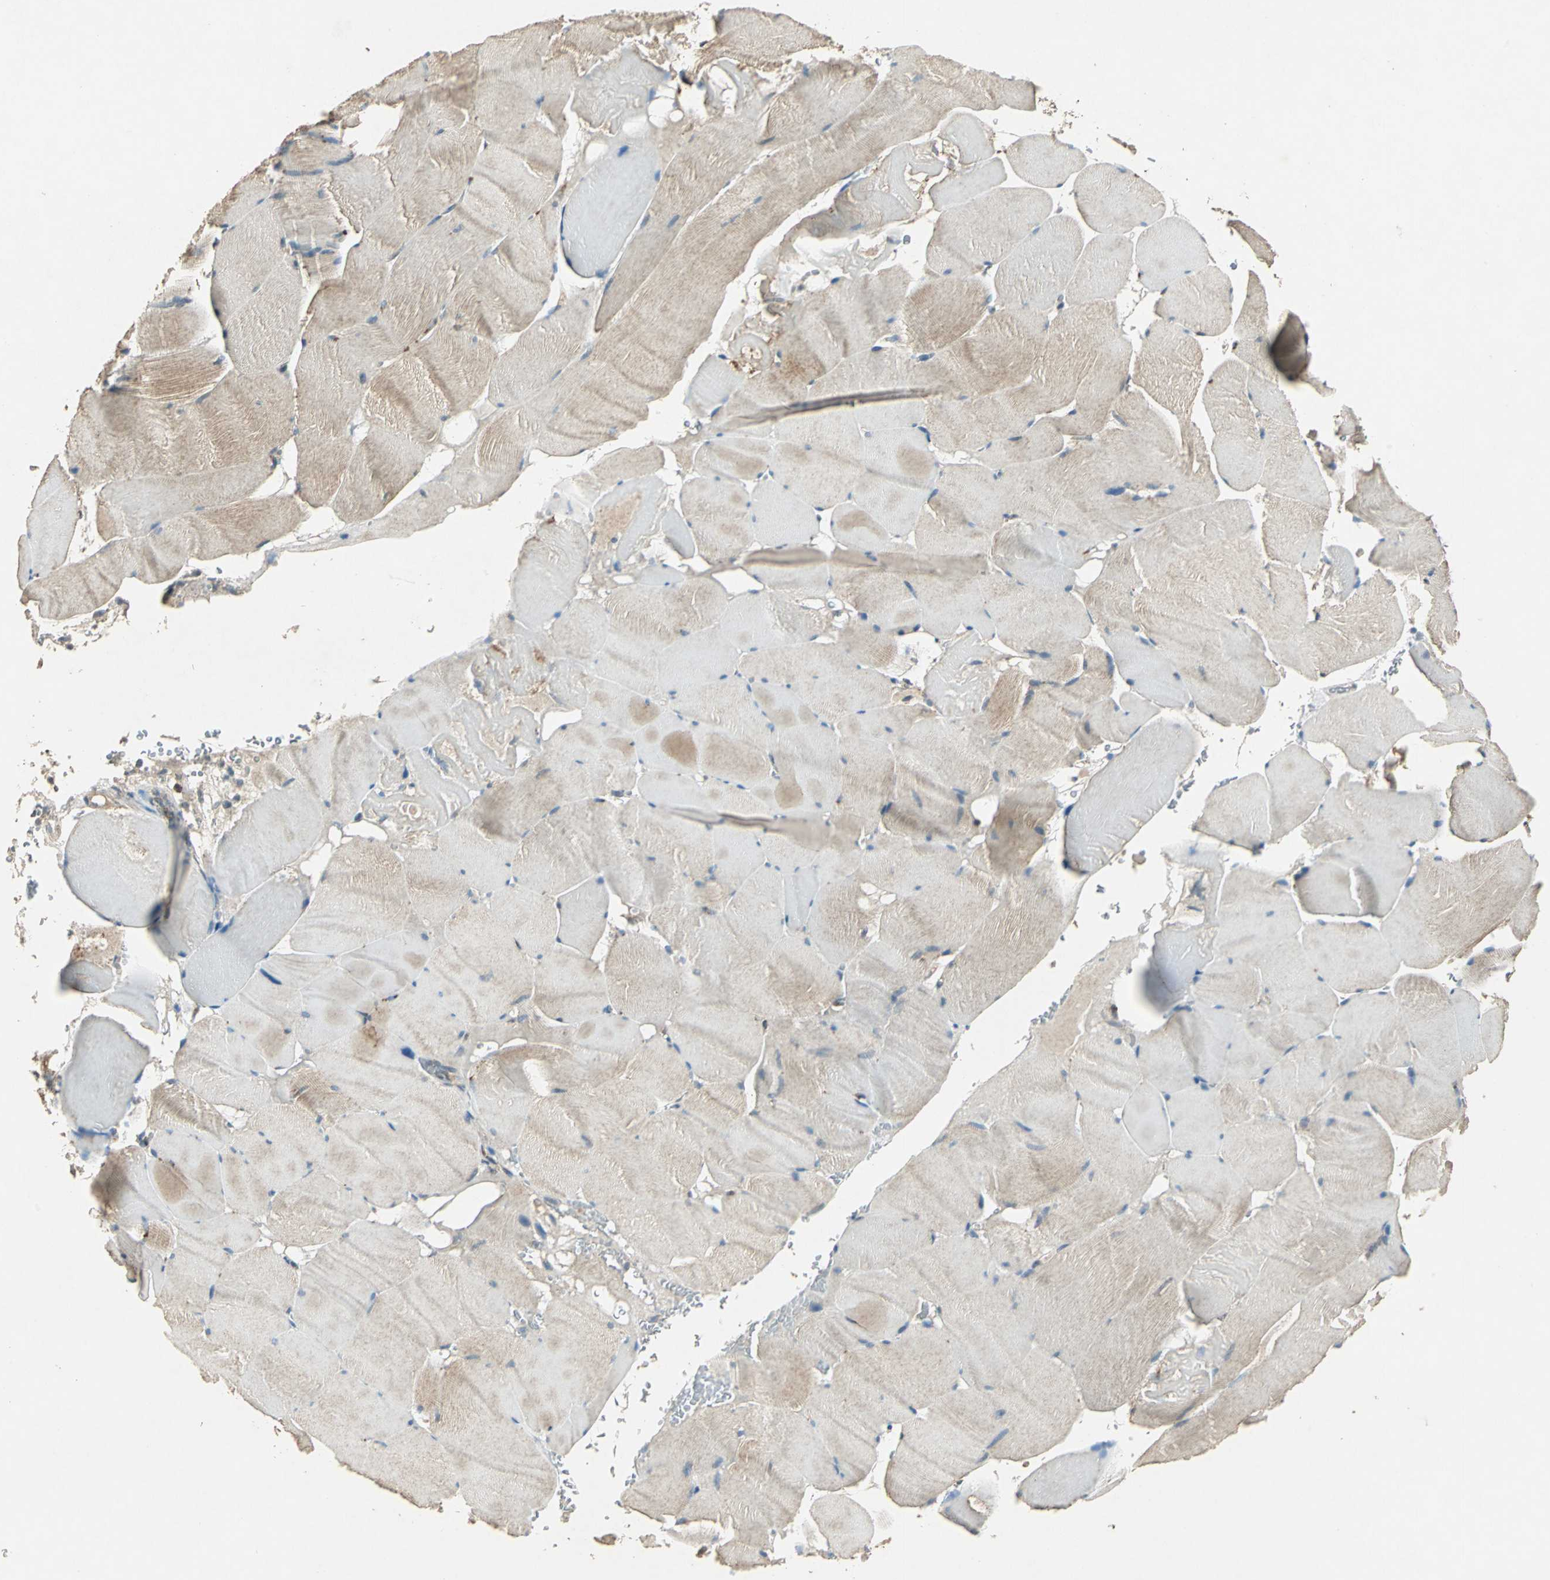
{"staining": {"intensity": "weak", "quantity": "25%-75%", "location": "cytoplasmic/membranous"}, "tissue": "skeletal muscle", "cell_type": "Myocytes", "image_type": "normal", "snomed": [{"axis": "morphology", "description": "Normal tissue, NOS"}, {"axis": "topography", "description": "Skeletal muscle"}], "caption": "Skeletal muscle stained with DAB (3,3'-diaminobenzidine) immunohistochemistry (IHC) displays low levels of weak cytoplasmic/membranous positivity in approximately 25%-75% of myocytes.", "gene": "AHSA1", "patient": {"sex": "male", "age": 62}}